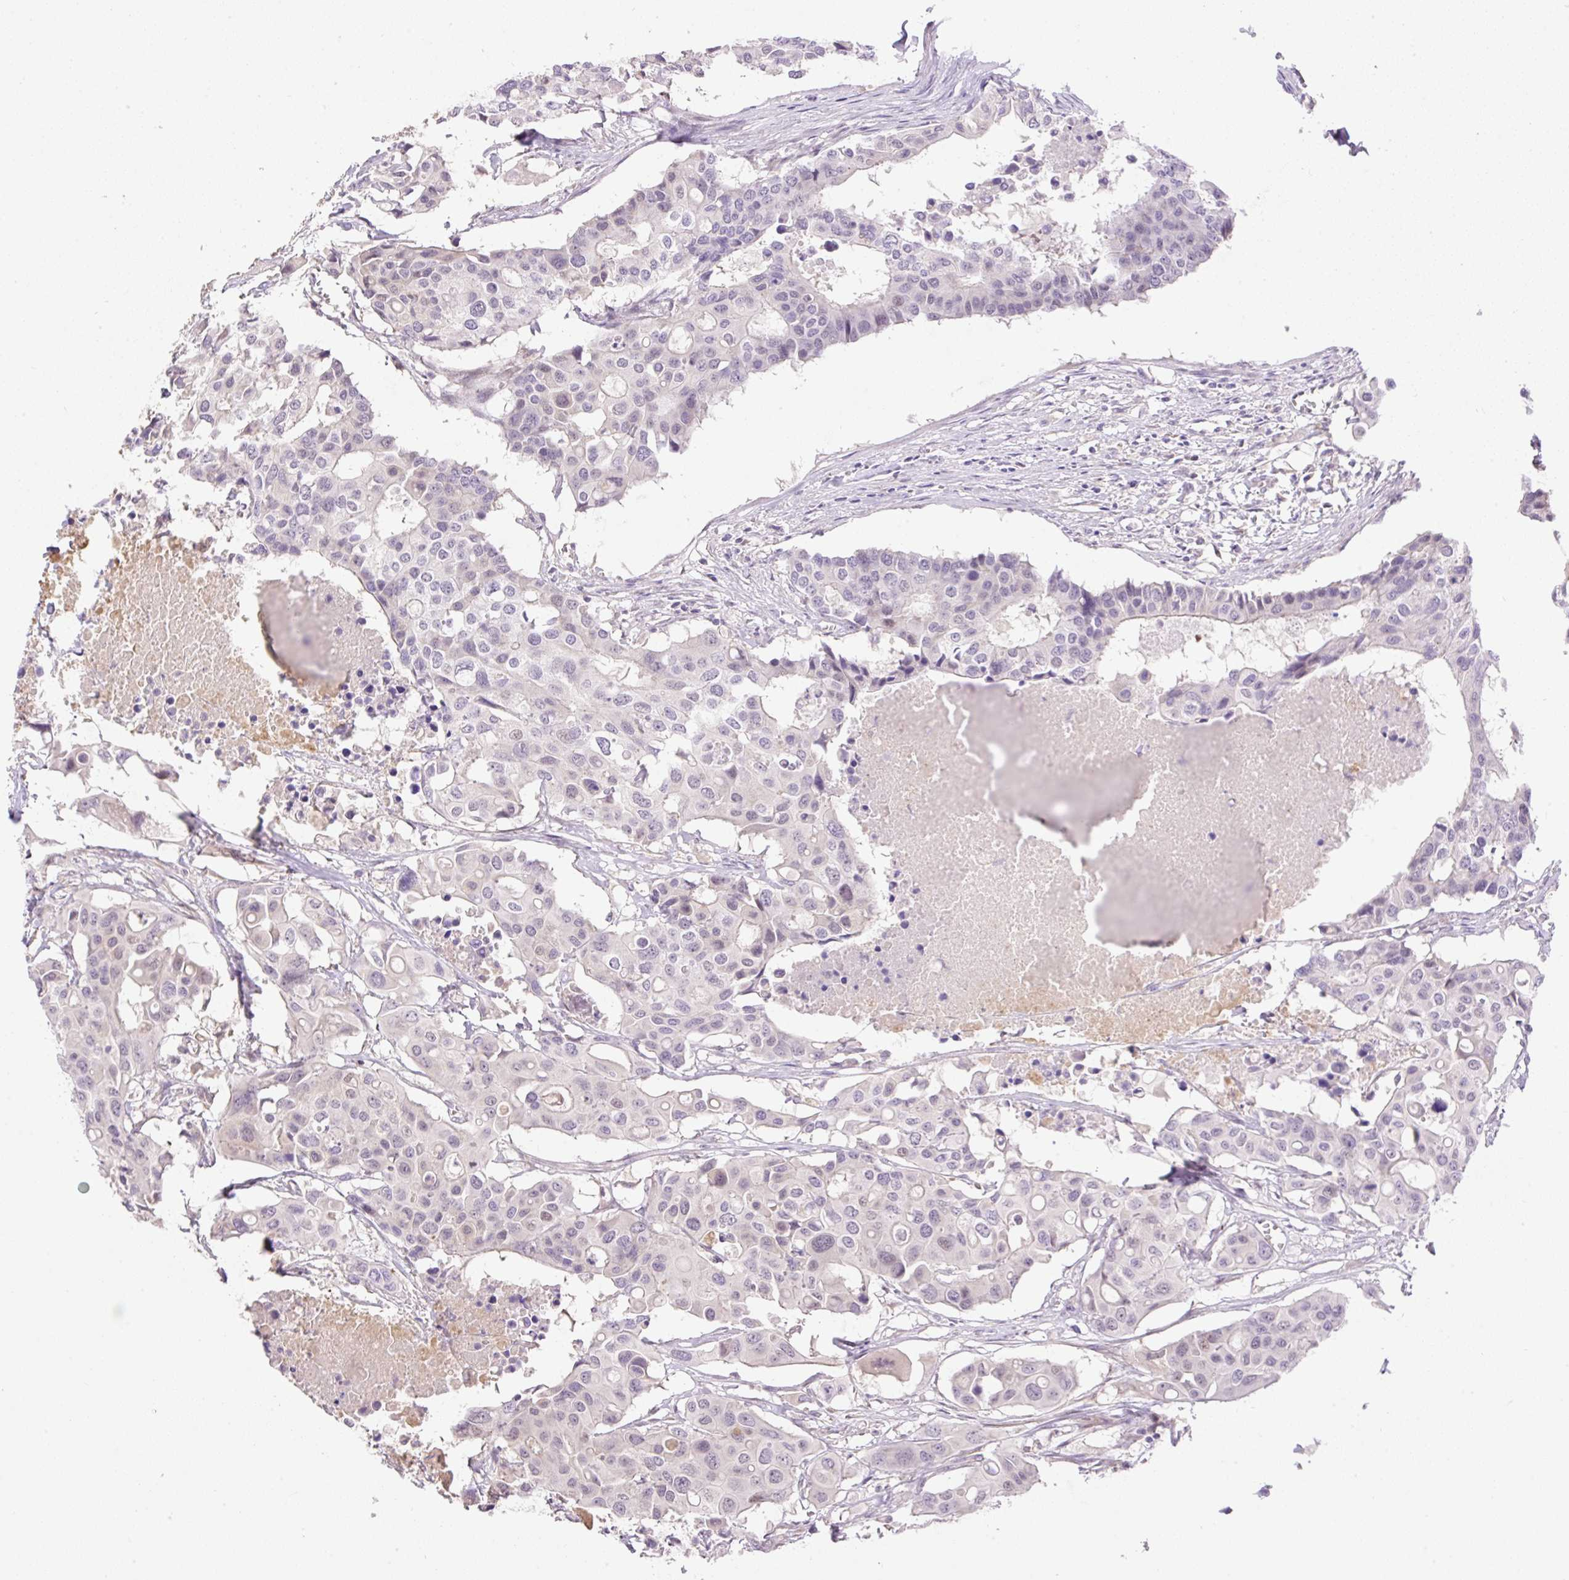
{"staining": {"intensity": "negative", "quantity": "none", "location": "none"}, "tissue": "colorectal cancer", "cell_type": "Tumor cells", "image_type": "cancer", "snomed": [{"axis": "morphology", "description": "Adenocarcinoma, NOS"}, {"axis": "topography", "description": "Colon"}], "caption": "IHC micrograph of neoplastic tissue: human colorectal adenocarcinoma stained with DAB (3,3'-diaminobenzidine) shows no significant protein expression in tumor cells.", "gene": "HABP4", "patient": {"sex": "male", "age": 77}}